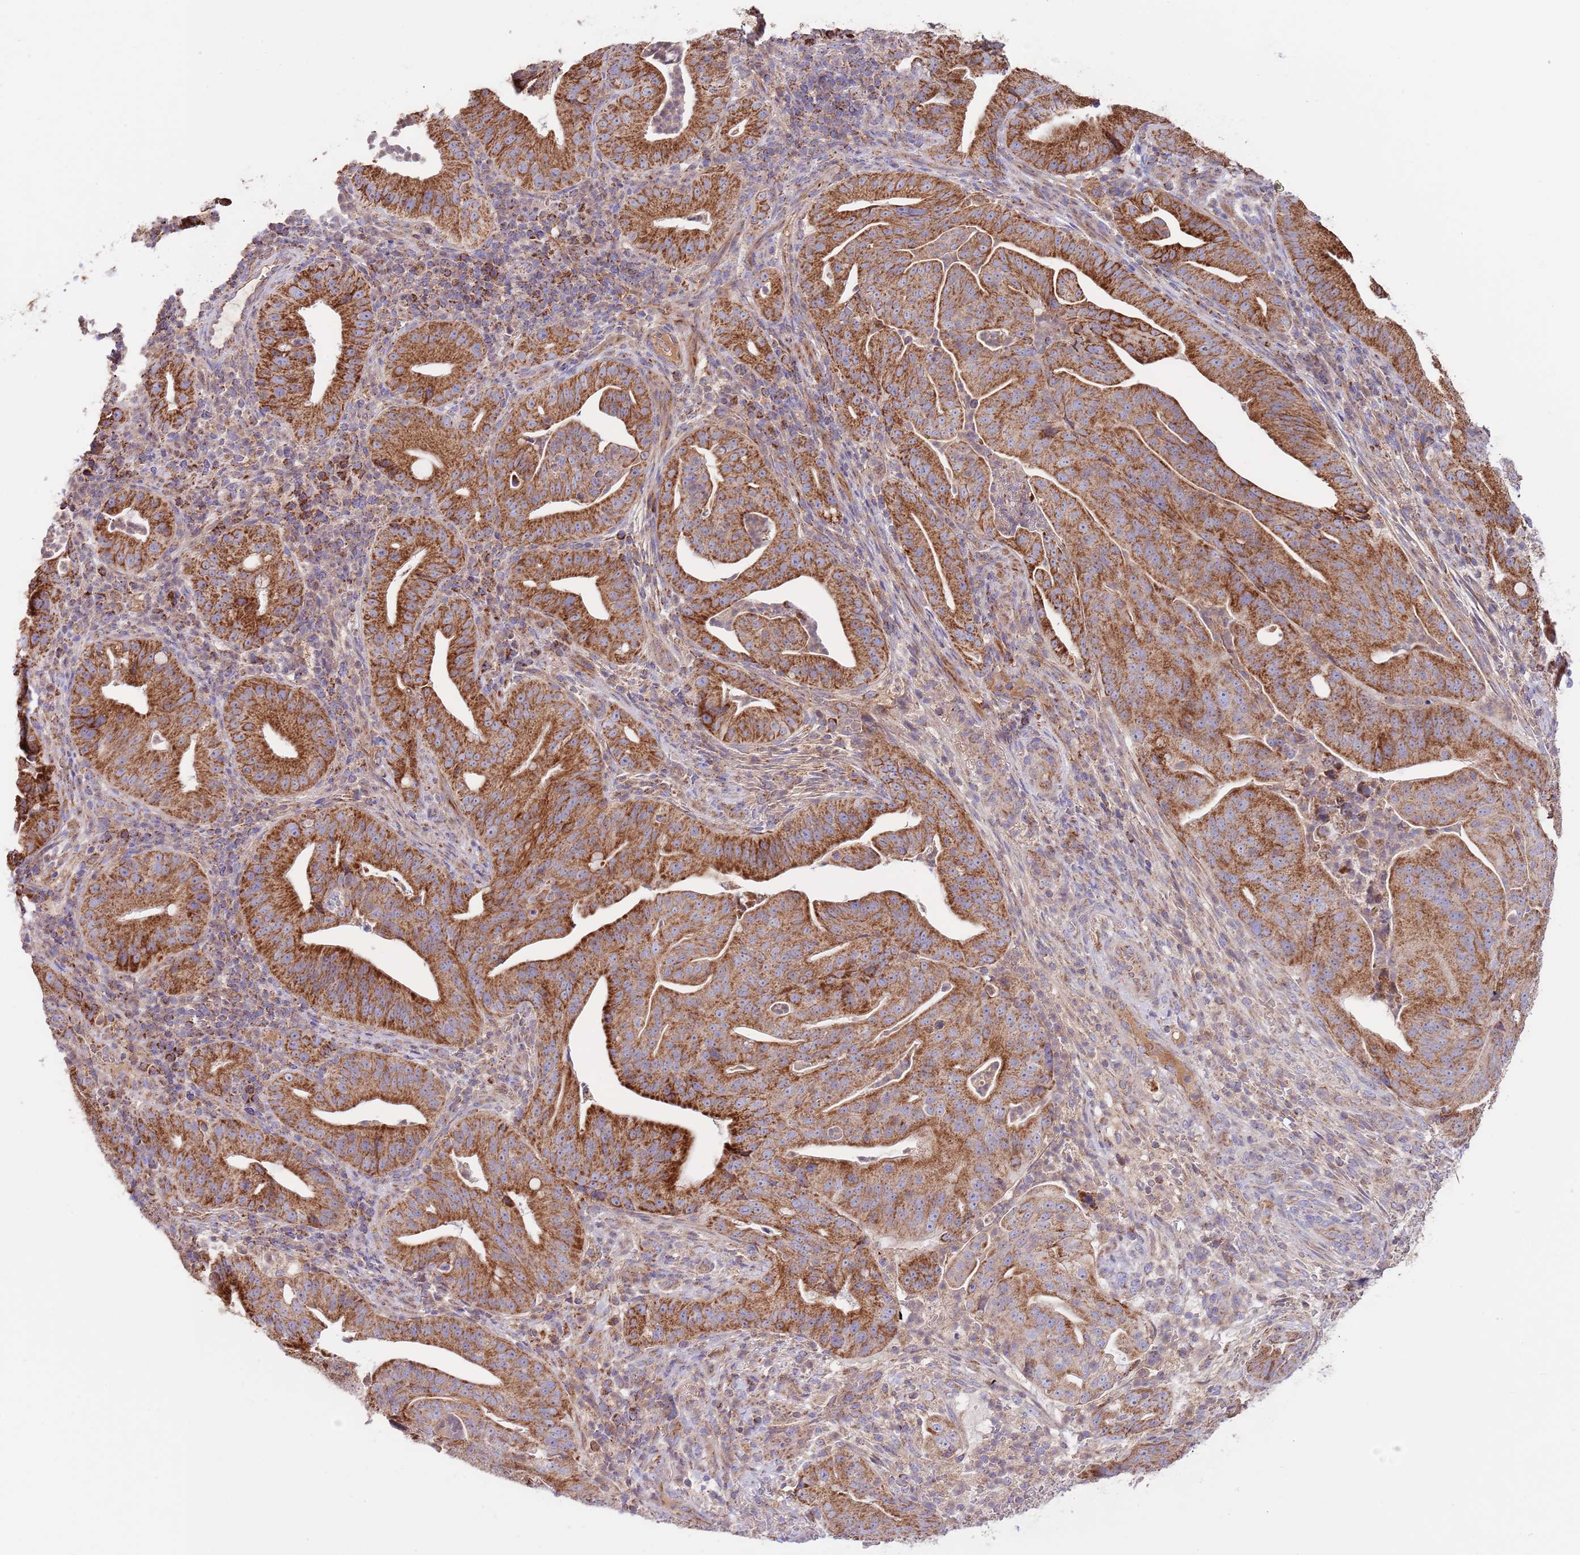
{"staining": {"intensity": "strong", "quantity": ">75%", "location": "cytoplasmic/membranous"}, "tissue": "pancreatic cancer", "cell_type": "Tumor cells", "image_type": "cancer", "snomed": [{"axis": "morphology", "description": "Adenocarcinoma, NOS"}, {"axis": "topography", "description": "Pancreas"}], "caption": "Protein expression by immunohistochemistry (IHC) displays strong cytoplasmic/membranous expression in about >75% of tumor cells in adenocarcinoma (pancreatic).", "gene": "DNAJA3", "patient": {"sex": "male", "age": 71}}